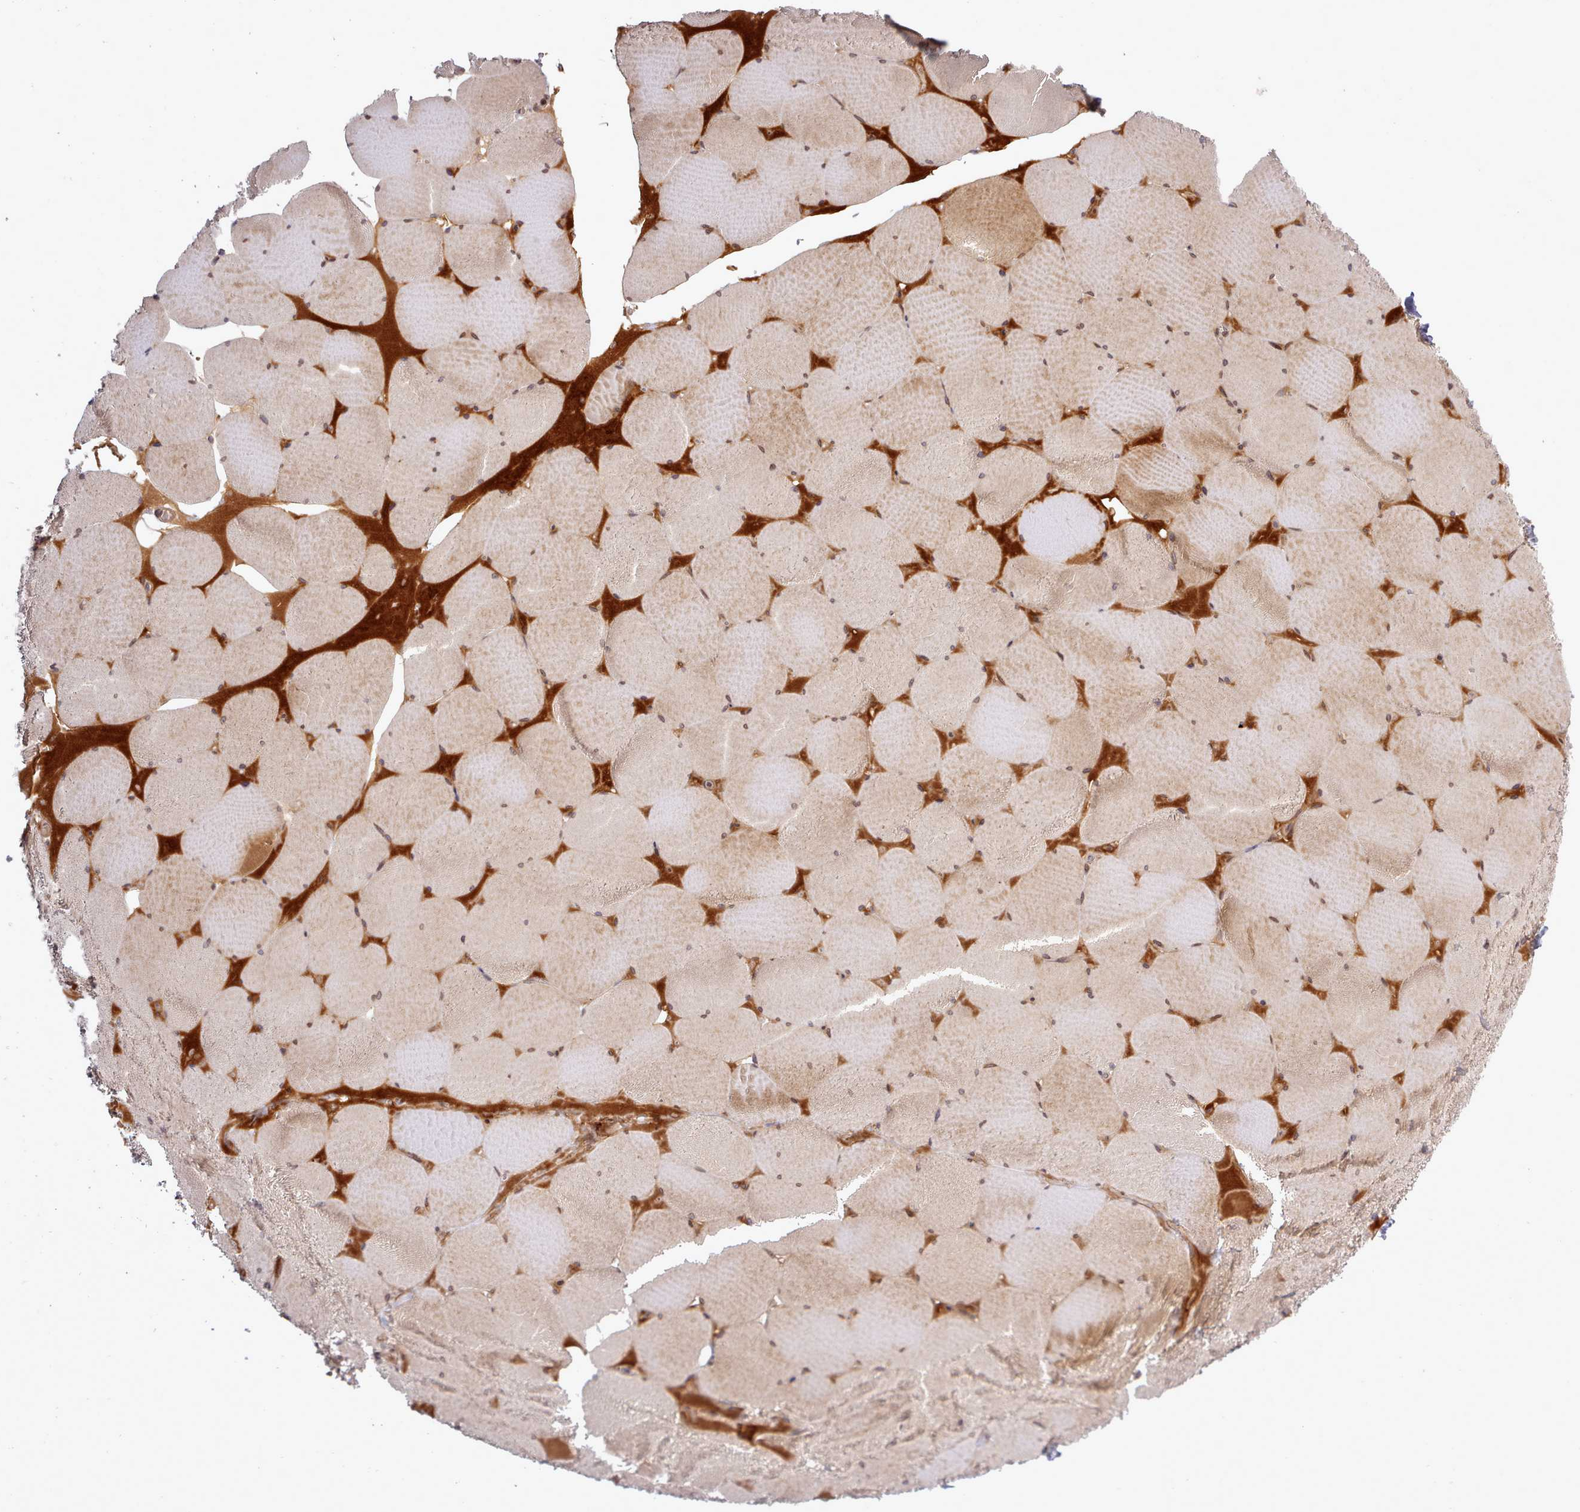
{"staining": {"intensity": "moderate", "quantity": "25%-75%", "location": "cytoplasmic/membranous"}, "tissue": "skeletal muscle", "cell_type": "Myocytes", "image_type": "normal", "snomed": [{"axis": "morphology", "description": "Normal tissue, NOS"}, {"axis": "topography", "description": "Skeletal muscle"}, {"axis": "topography", "description": "Head-Neck"}], "caption": "Brown immunohistochemical staining in unremarkable skeletal muscle shows moderate cytoplasmic/membranous positivity in approximately 25%-75% of myocytes.", "gene": "UBE2G1", "patient": {"sex": "male", "age": 66}}